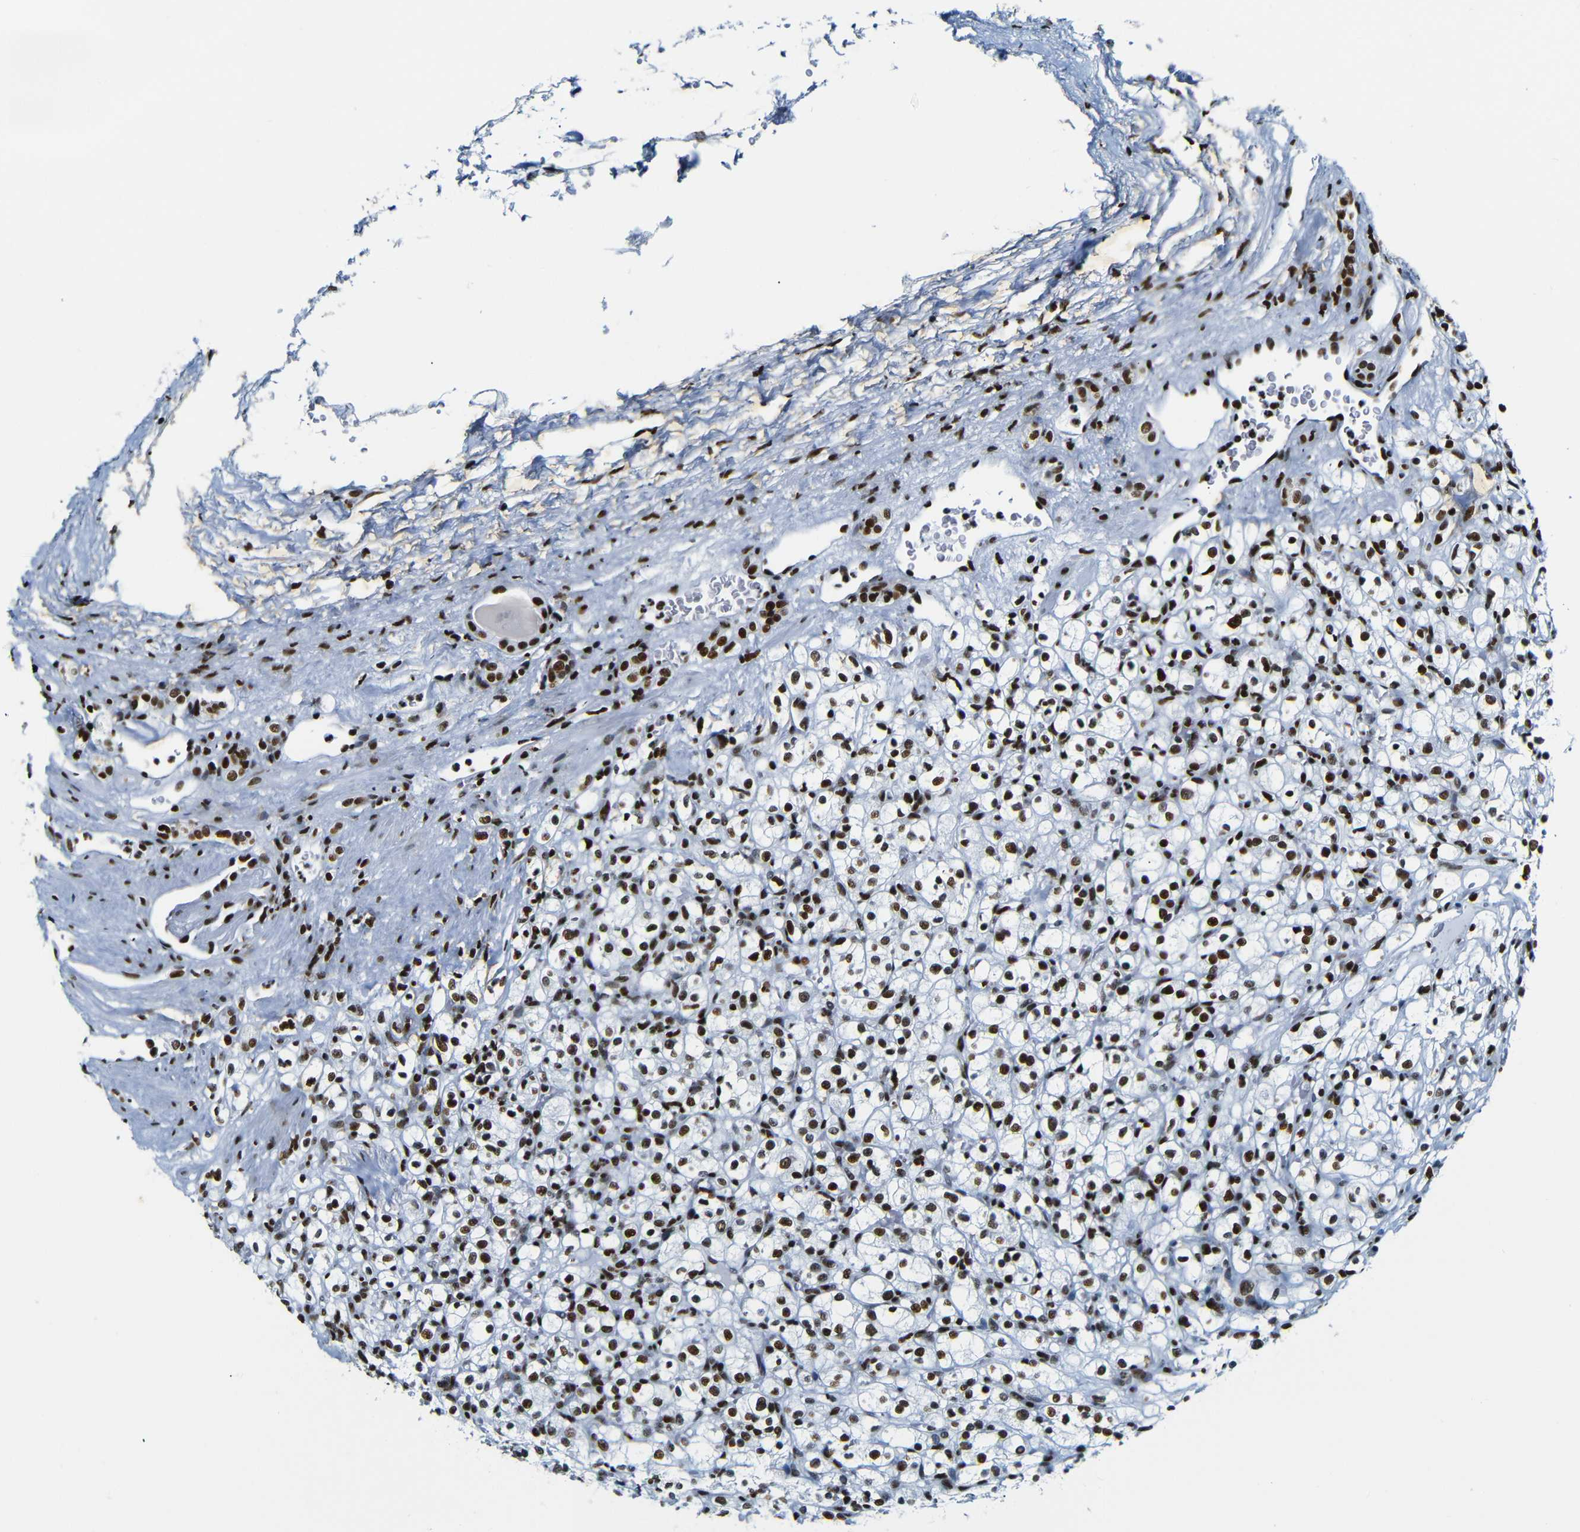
{"staining": {"intensity": "strong", "quantity": ">75%", "location": "nuclear"}, "tissue": "renal cancer", "cell_type": "Tumor cells", "image_type": "cancer", "snomed": [{"axis": "morphology", "description": "Normal tissue, NOS"}, {"axis": "morphology", "description": "Adenocarcinoma, NOS"}, {"axis": "topography", "description": "Kidney"}], "caption": "Protein staining of renal cancer (adenocarcinoma) tissue displays strong nuclear staining in about >75% of tumor cells.", "gene": "SRSF1", "patient": {"sex": "female", "age": 72}}